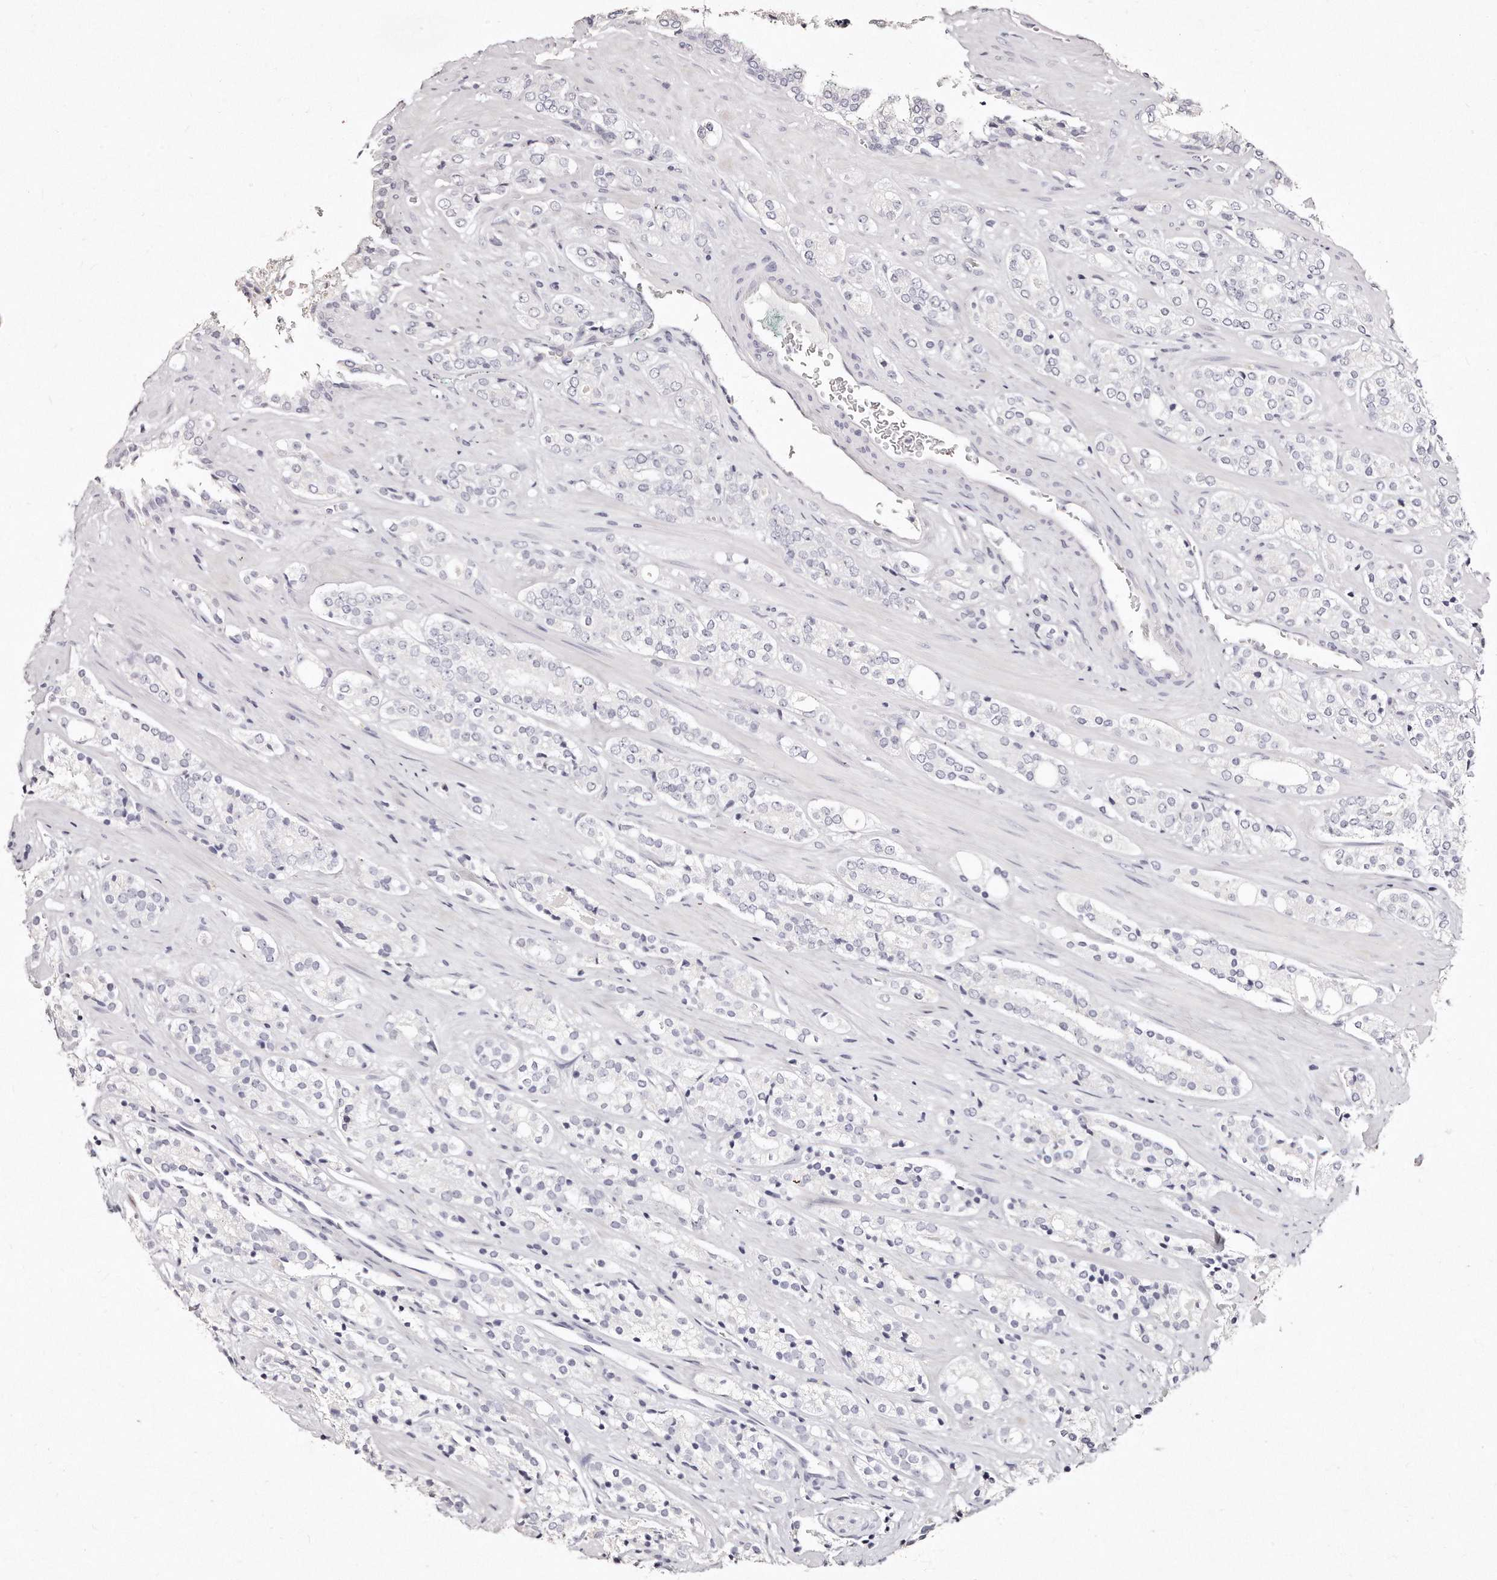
{"staining": {"intensity": "negative", "quantity": "none", "location": "none"}, "tissue": "prostate cancer", "cell_type": "Tumor cells", "image_type": "cancer", "snomed": [{"axis": "morphology", "description": "Adenocarcinoma, High grade"}, {"axis": "topography", "description": "Prostate"}], "caption": "This is an immunohistochemistry (IHC) image of prostate adenocarcinoma (high-grade). There is no positivity in tumor cells.", "gene": "GDA", "patient": {"sex": "male", "age": 71}}